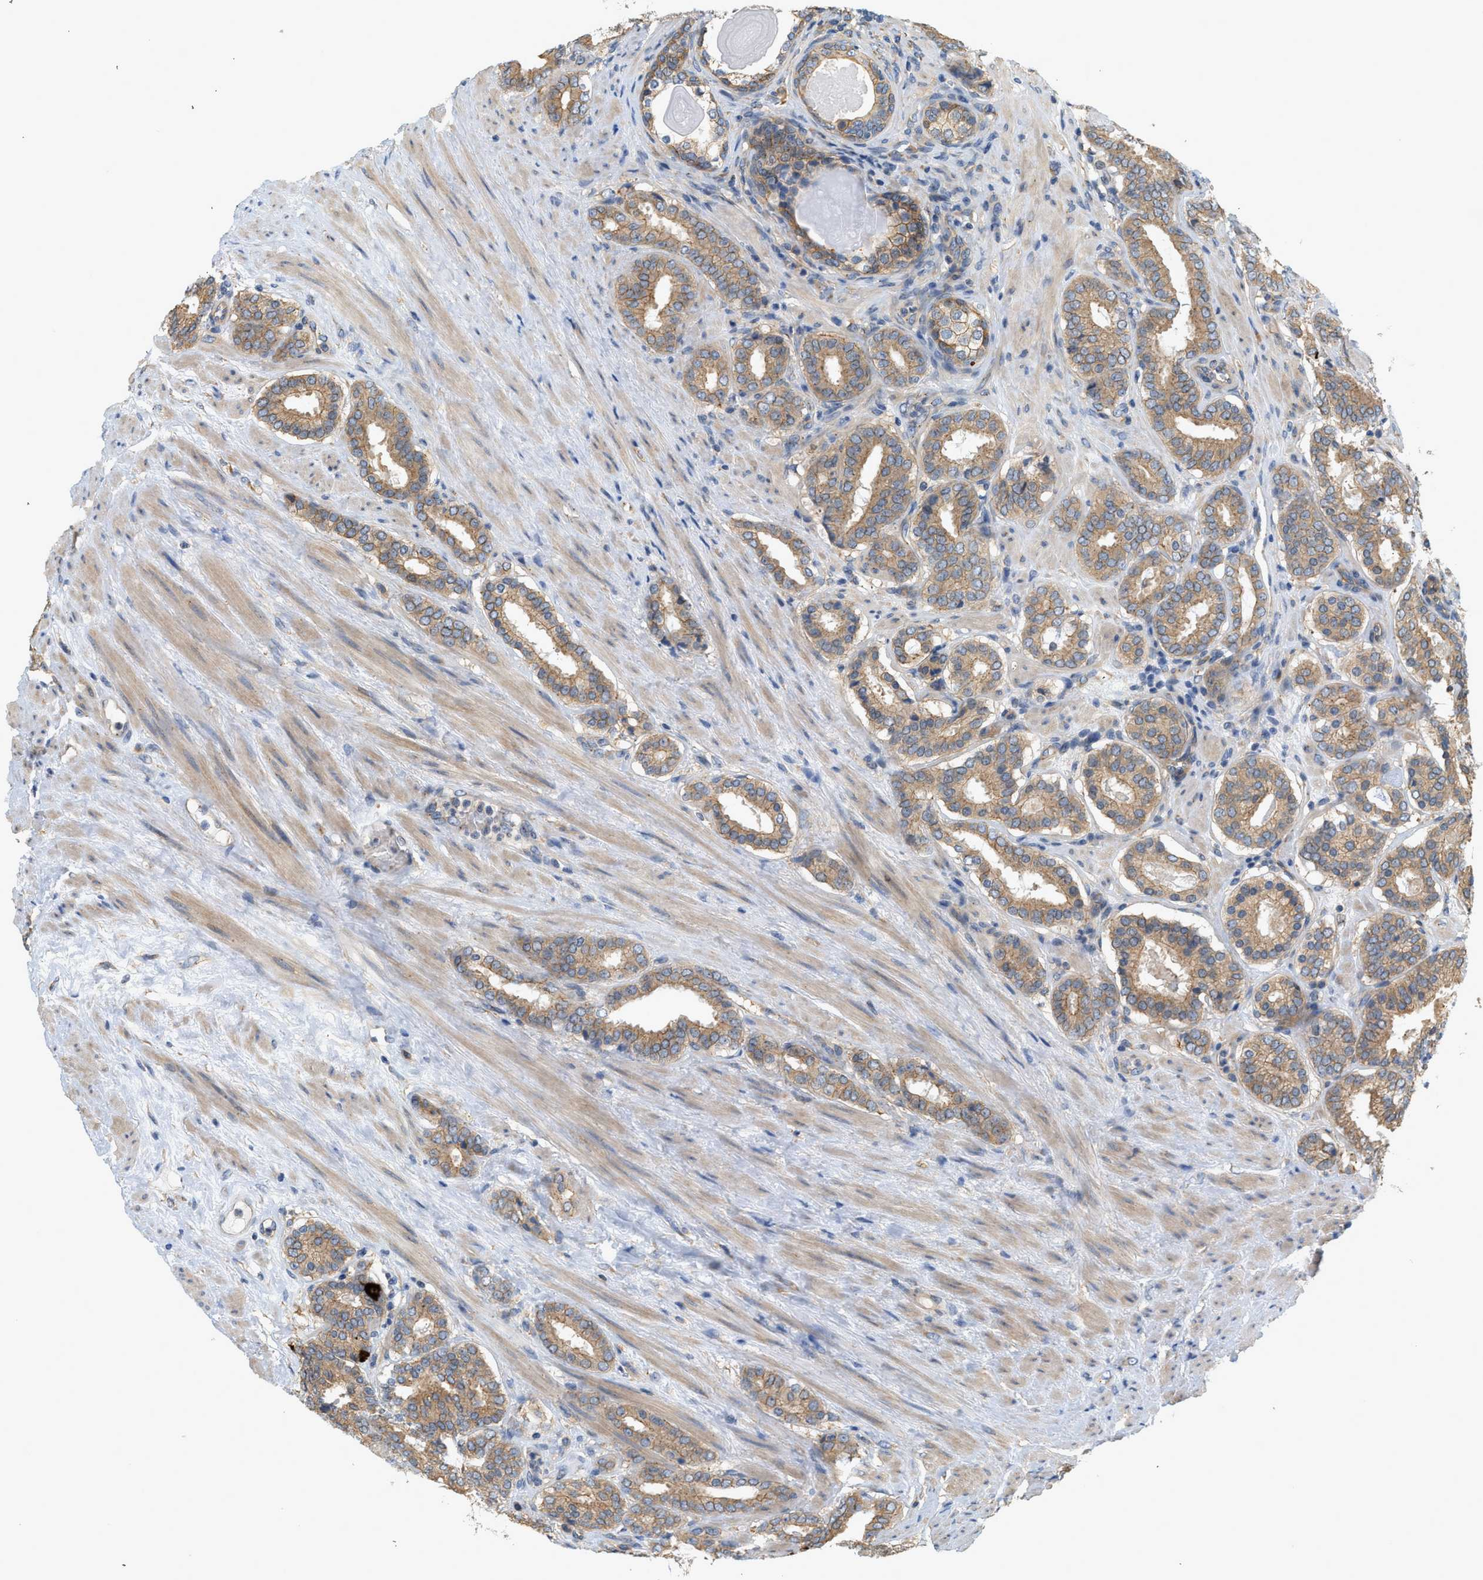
{"staining": {"intensity": "moderate", "quantity": ">75%", "location": "cytoplasmic/membranous"}, "tissue": "prostate cancer", "cell_type": "Tumor cells", "image_type": "cancer", "snomed": [{"axis": "morphology", "description": "Adenocarcinoma, Low grade"}, {"axis": "topography", "description": "Prostate"}], "caption": "The photomicrograph exhibits a brown stain indicating the presence of a protein in the cytoplasmic/membranous of tumor cells in adenocarcinoma (low-grade) (prostate).", "gene": "CTXN1", "patient": {"sex": "male", "age": 69}}